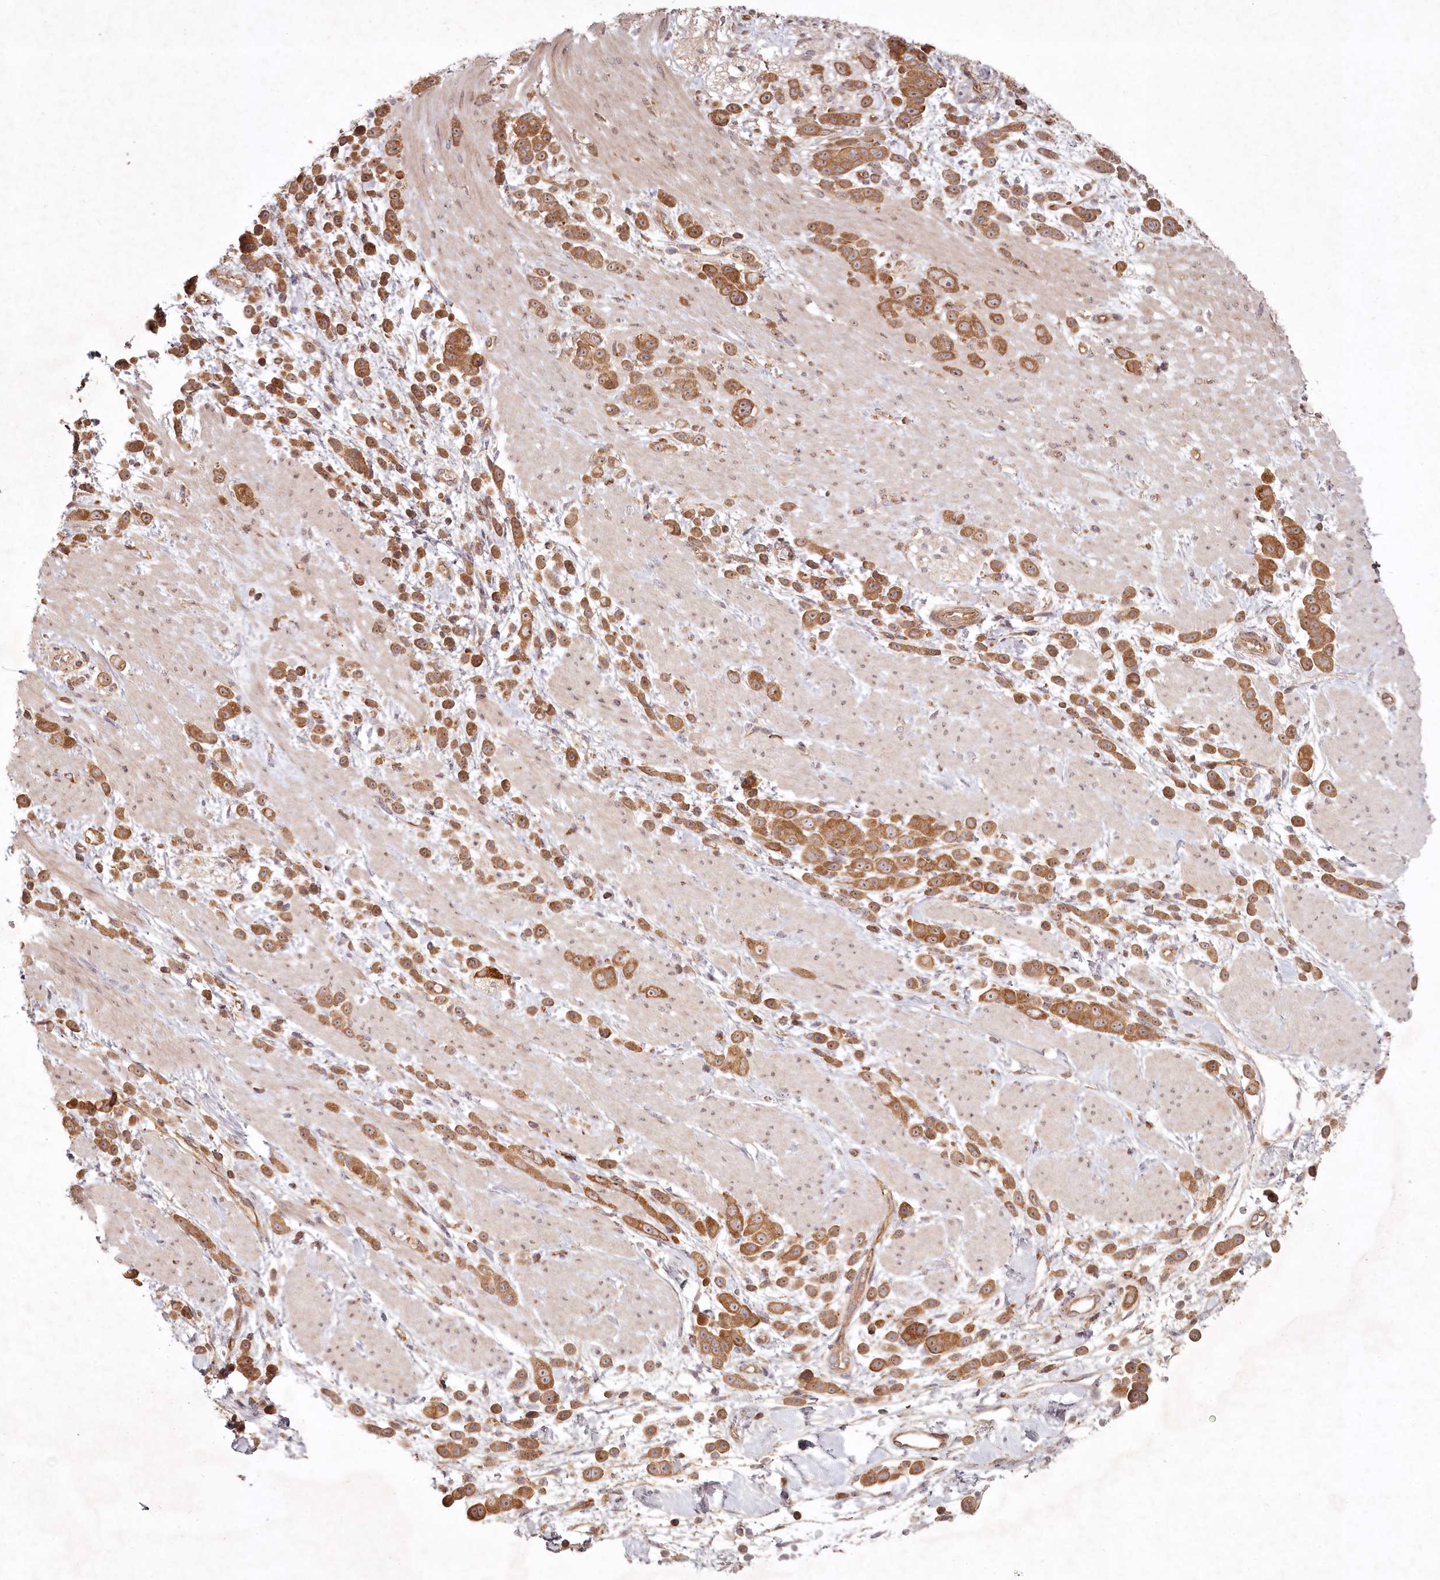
{"staining": {"intensity": "moderate", "quantity": ">75%", "location": "cytoplasmic/membranous"}, "tissue": "pancreatic cancer", "cell_type": "Tumor cells", "image_type": "cancer", "snomed": [{"axis": "morphology", "description": "Normal tissue, NOS"}, {"axis": "morphology", "description": "Adenocarcinoma, NOS"}, {"axis": "topography", "description": "Pancreas"}], "caption": "Human pancreatic adenocarcinoma stained for a protein (brown) exhibits moderate cytoplasmic/membranous positive expression in approximately >75% of tumor cells.", "gene": "TMIE", "patient": {"sex": "female", "age": 64}}